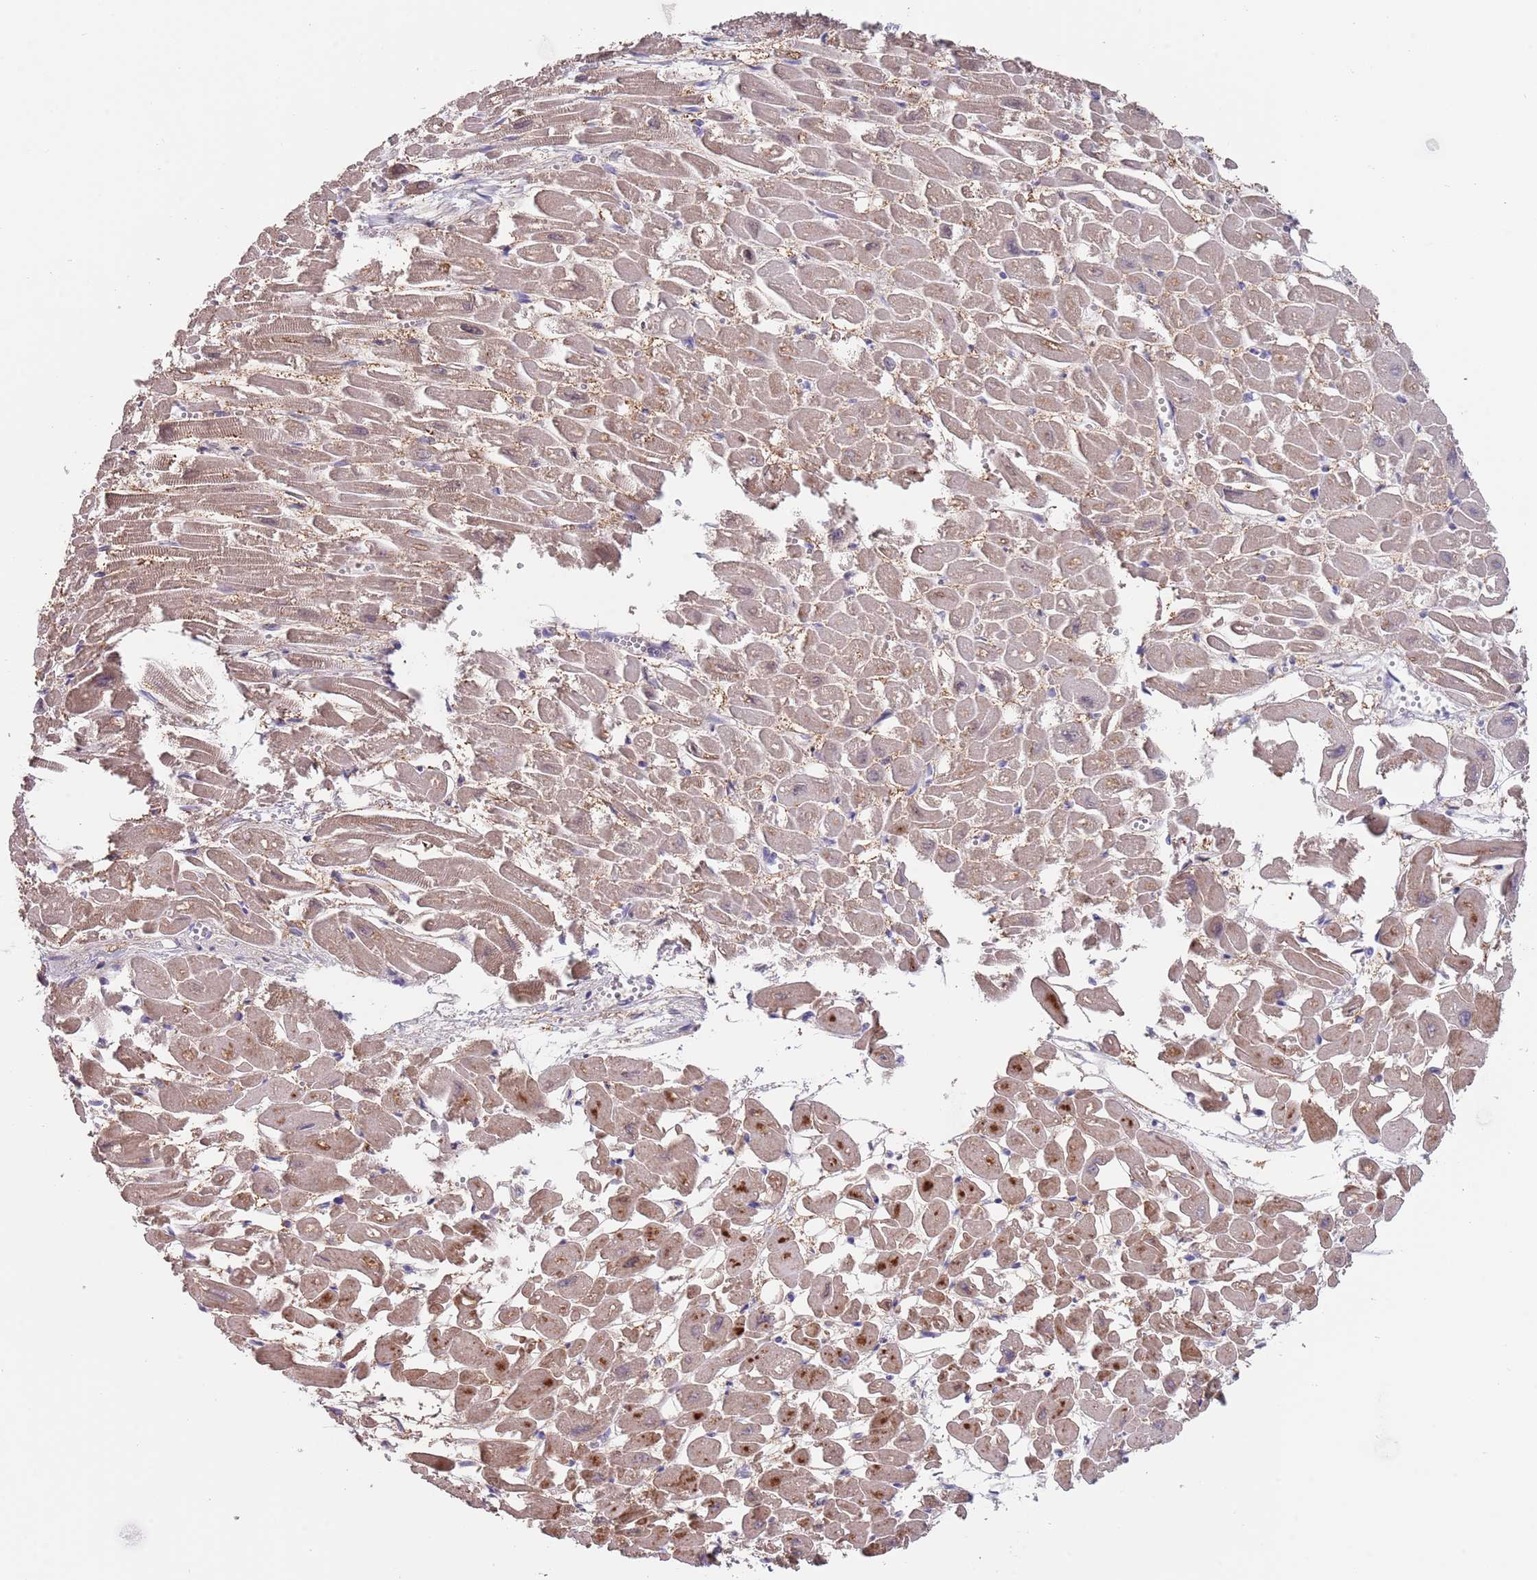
{"staining": {"intensity": "moderate", "quantity": ">75%", "location": "cytoplasmic/membranous,nuclear"}, "tissue": "heart muscle", "cell_type": "Cardiomyocytes", "image_type": "normal", "snomed": [{"axis": "morphology", "description": "Normal tissue, NOS"}, {"axis": "topography", "description": "Heart"}], "caption": "This image shows unremarkable heart muscle stained with IHC to label a protein in brown. The cytoplasmic/membranous,nuclear of cardiomyocytes show moderate positivity for the protein. Nuclei are counter-stained blue.", "gene": "RNF169", "patient": {"sex": "male", "age": 54}}